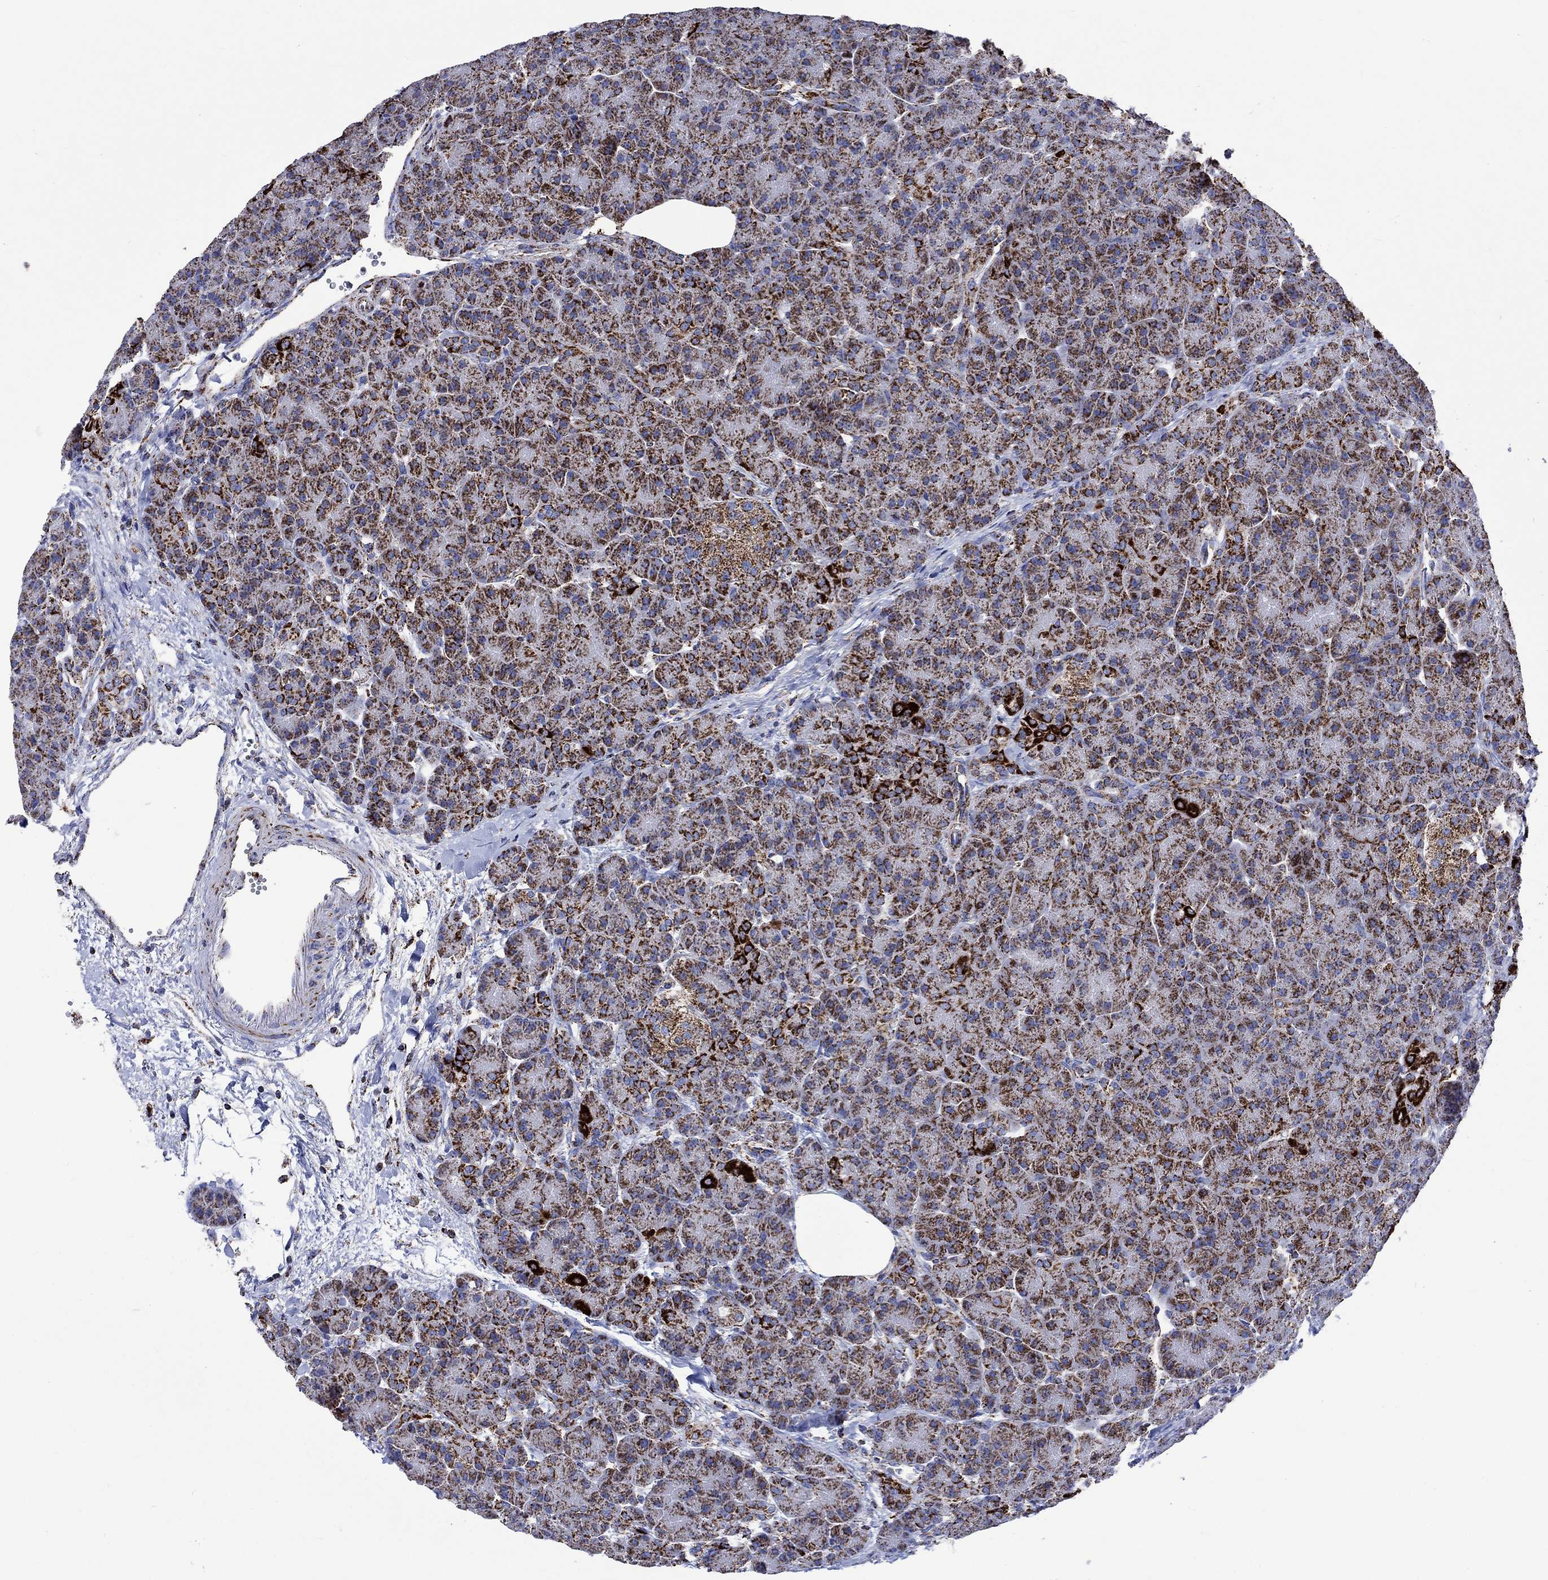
{"staining": {"intensity": "strong", "quantity": ">75%", "location": "cytoplasmic/membranous"}, "tissue": "pancreas", "cell_type": "Exocrine glandular cells", "image_type": "normal", "snomed": [{"axis": "morphology", "description": "Normal tissue, NOS"}, {"axis": "topography", "description": "Pancreas"}], "caption": "Immunohistochemistry (IHC) micrograph of normal human pancreas stained for a protein (brown), which exhibits high levels of strong cytoplasmic/membranous staining in approximately >75% of exocrine glandular cells.", "gene": "RCE1", "patient": {"sex": "female", "age": 63}}